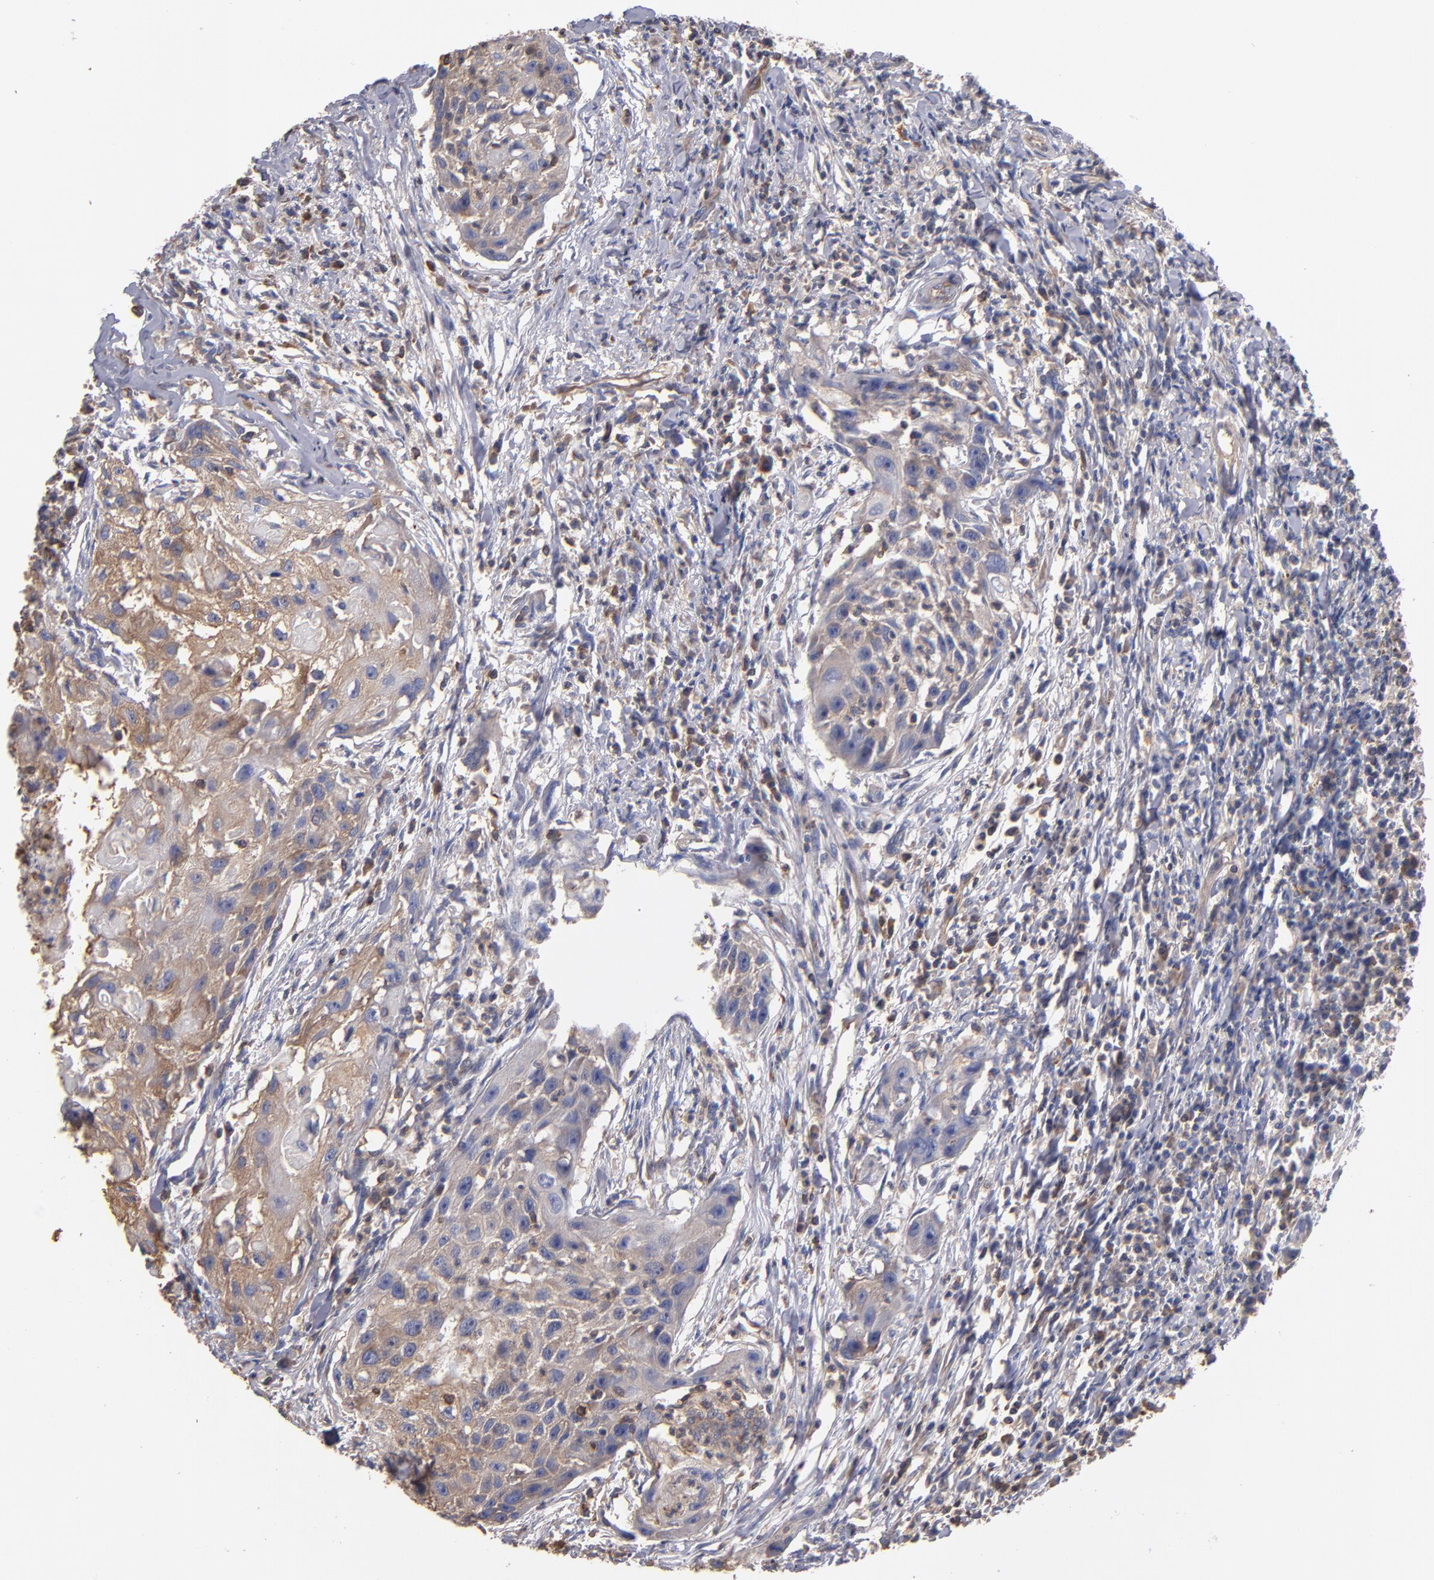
{"staining": {"intensity": "weak", "quantity": "25%-75%", "location": "cytoplasmic/membranous"}, "tissue": "head and neck cancer", "cell_type": "Tumor cells", "image_type": "cancer", "snomed": [{"axis": "morphology", "description": "Squamous cell carcinoma, NOS"}, {"axis": "topography", "description": "Head-Neck"}], "caption": "There is low levels of weak cytoplasmic/membranous staining in tumor cells of head and neck cancer (squamous cell carcinoma), as demonstrated by immunohistochemical staining (brown color).", "gene": "ESYT2", "patient": {"sex": "male", "age": 64}}